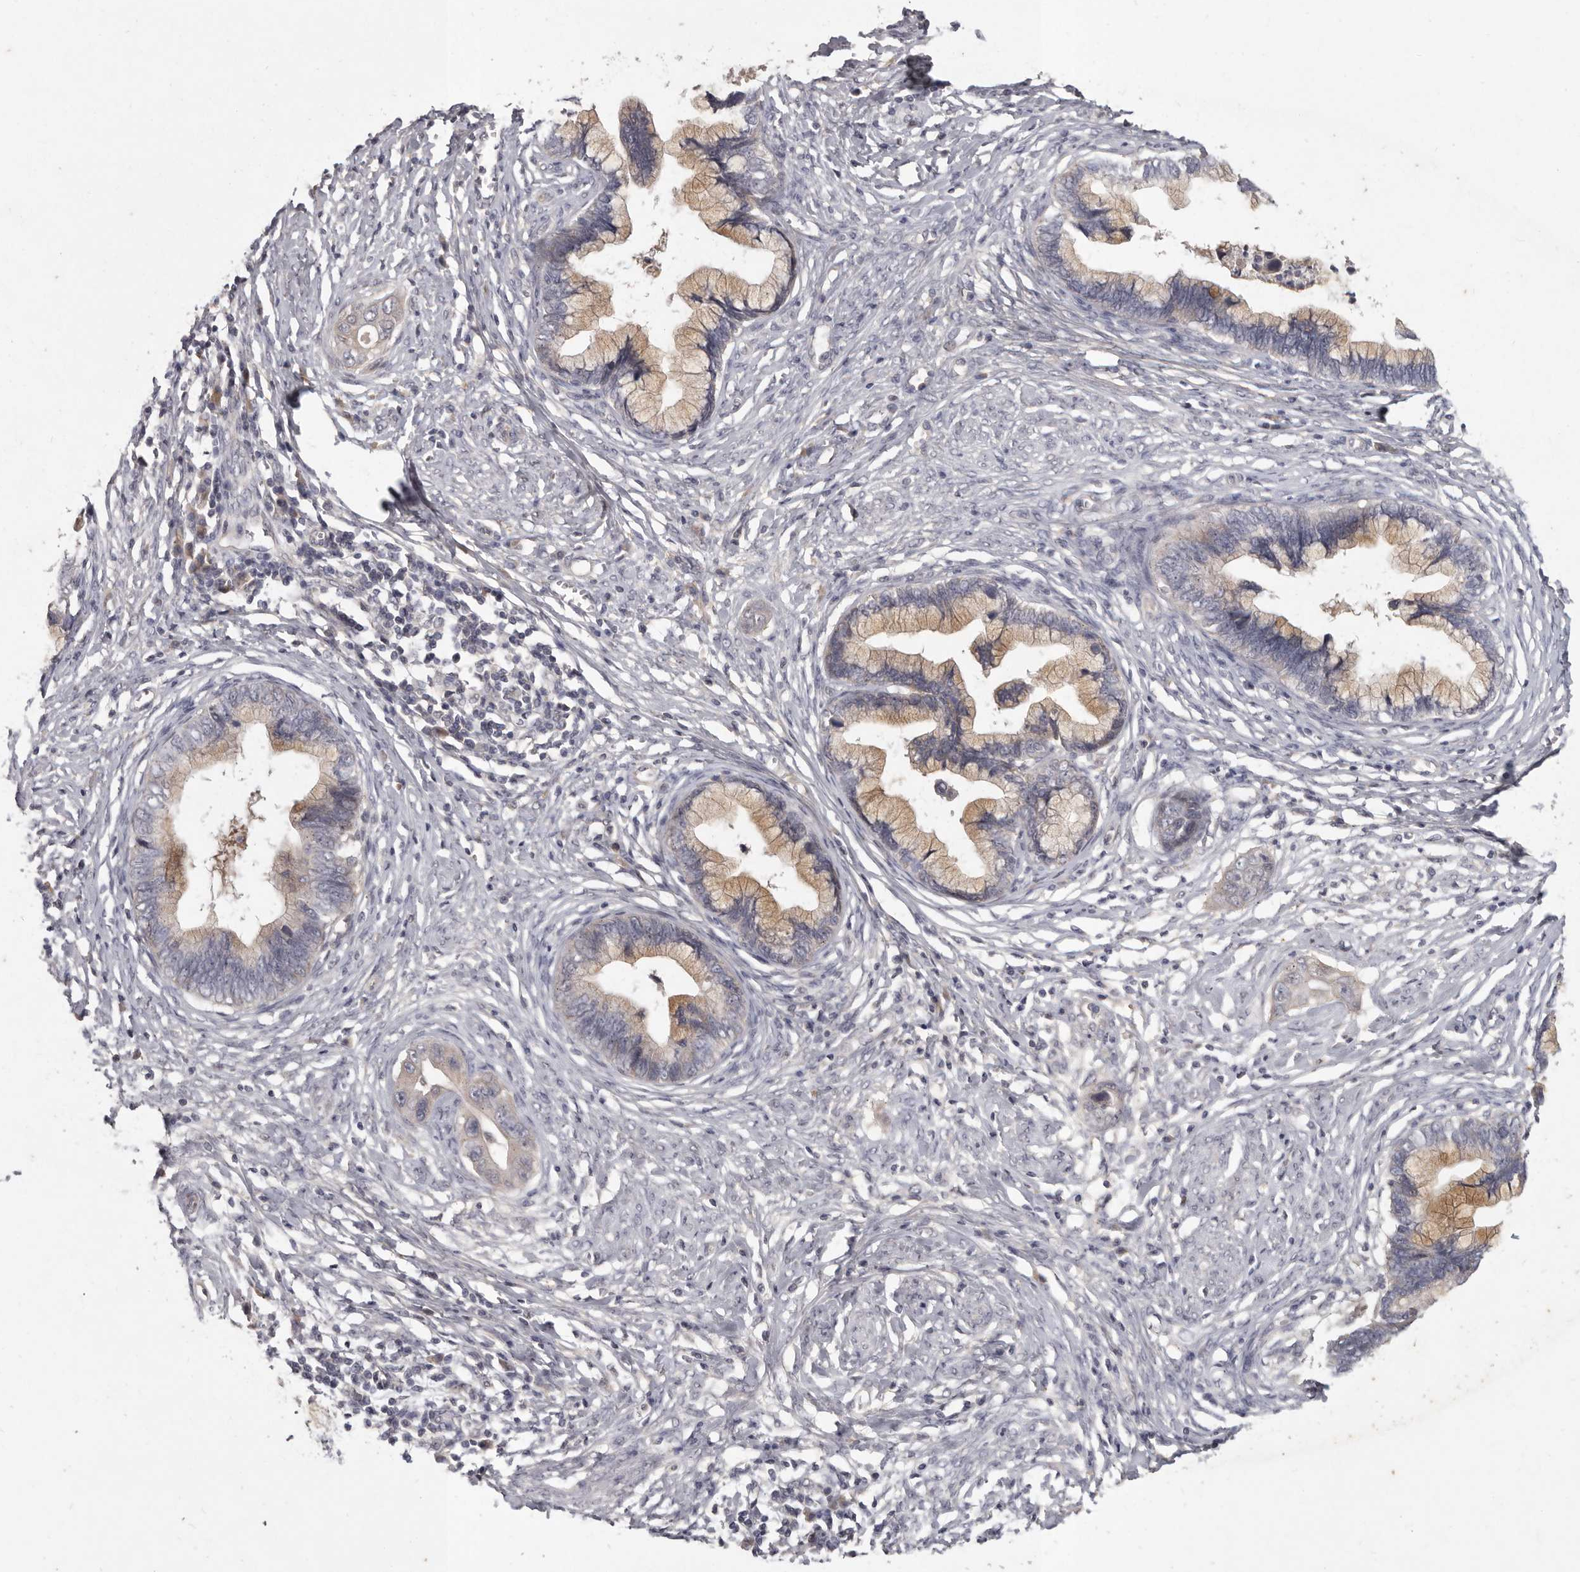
{"staining": {"intensity": "weak", "quantity": "25%-75%", "location": "cytoplasmic/membranous"}, "tissue": "cervical cancer", "cell_type": "Tumor cells", "image_type": "cancer", "snomed": [{"axis": "morphology", "description": "Adenocarcinoma, NOS"}, {"axis": "topography", "description": "Cervix"}], "caption": "There is low levels of weak cytoplasmic/membranous positivity in tumor cells of adenocarcinoma (cervical), as demonstrated by immunohistochemical staining (brown color).", "gene": "SLC22A1", "patient": {"sex": "female", "age": 44}}